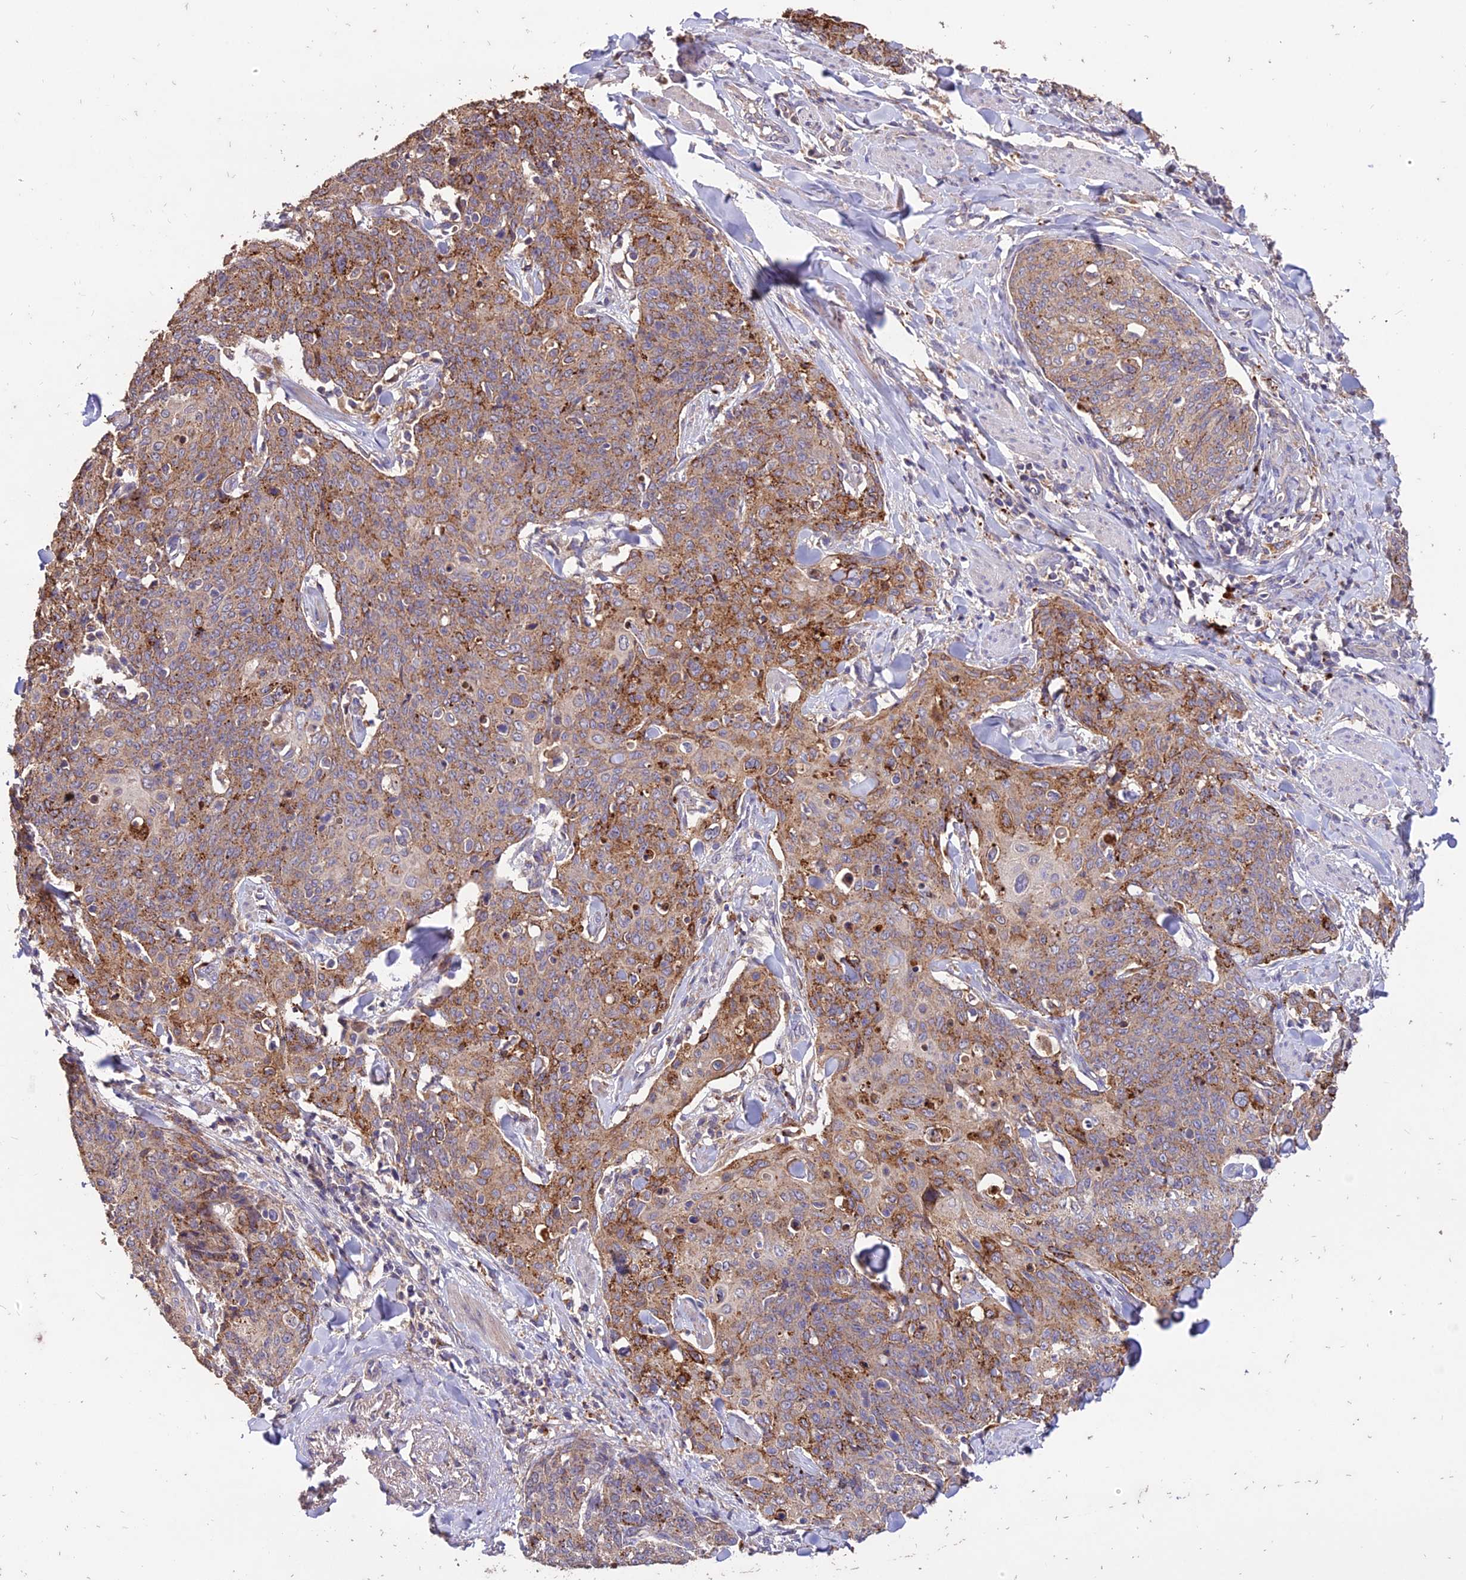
{"staining": {"intensity": "moderate", "quantity": "25%-75%", "location": "cytoplasmic/membranous"}, "tissue": "skin cancer", "cell_type": "Tumor cells", "image_type": "cancer", "snomed": [{"axis": "morphology", "description": "Squamous cell carcinoma, NOS"}, {"axis": "topography", "description": "Skin"}, {"axis": "topography", "description": "Vulva"}], "caption": "The micrograph displays a brown stain indicating the presence of a protein in the cytoplasmic/membranous of tumor cells in skin squamous cell carcinoma.", "gene": "SDHD", "patient": {"sex": "female", "age": 85}}